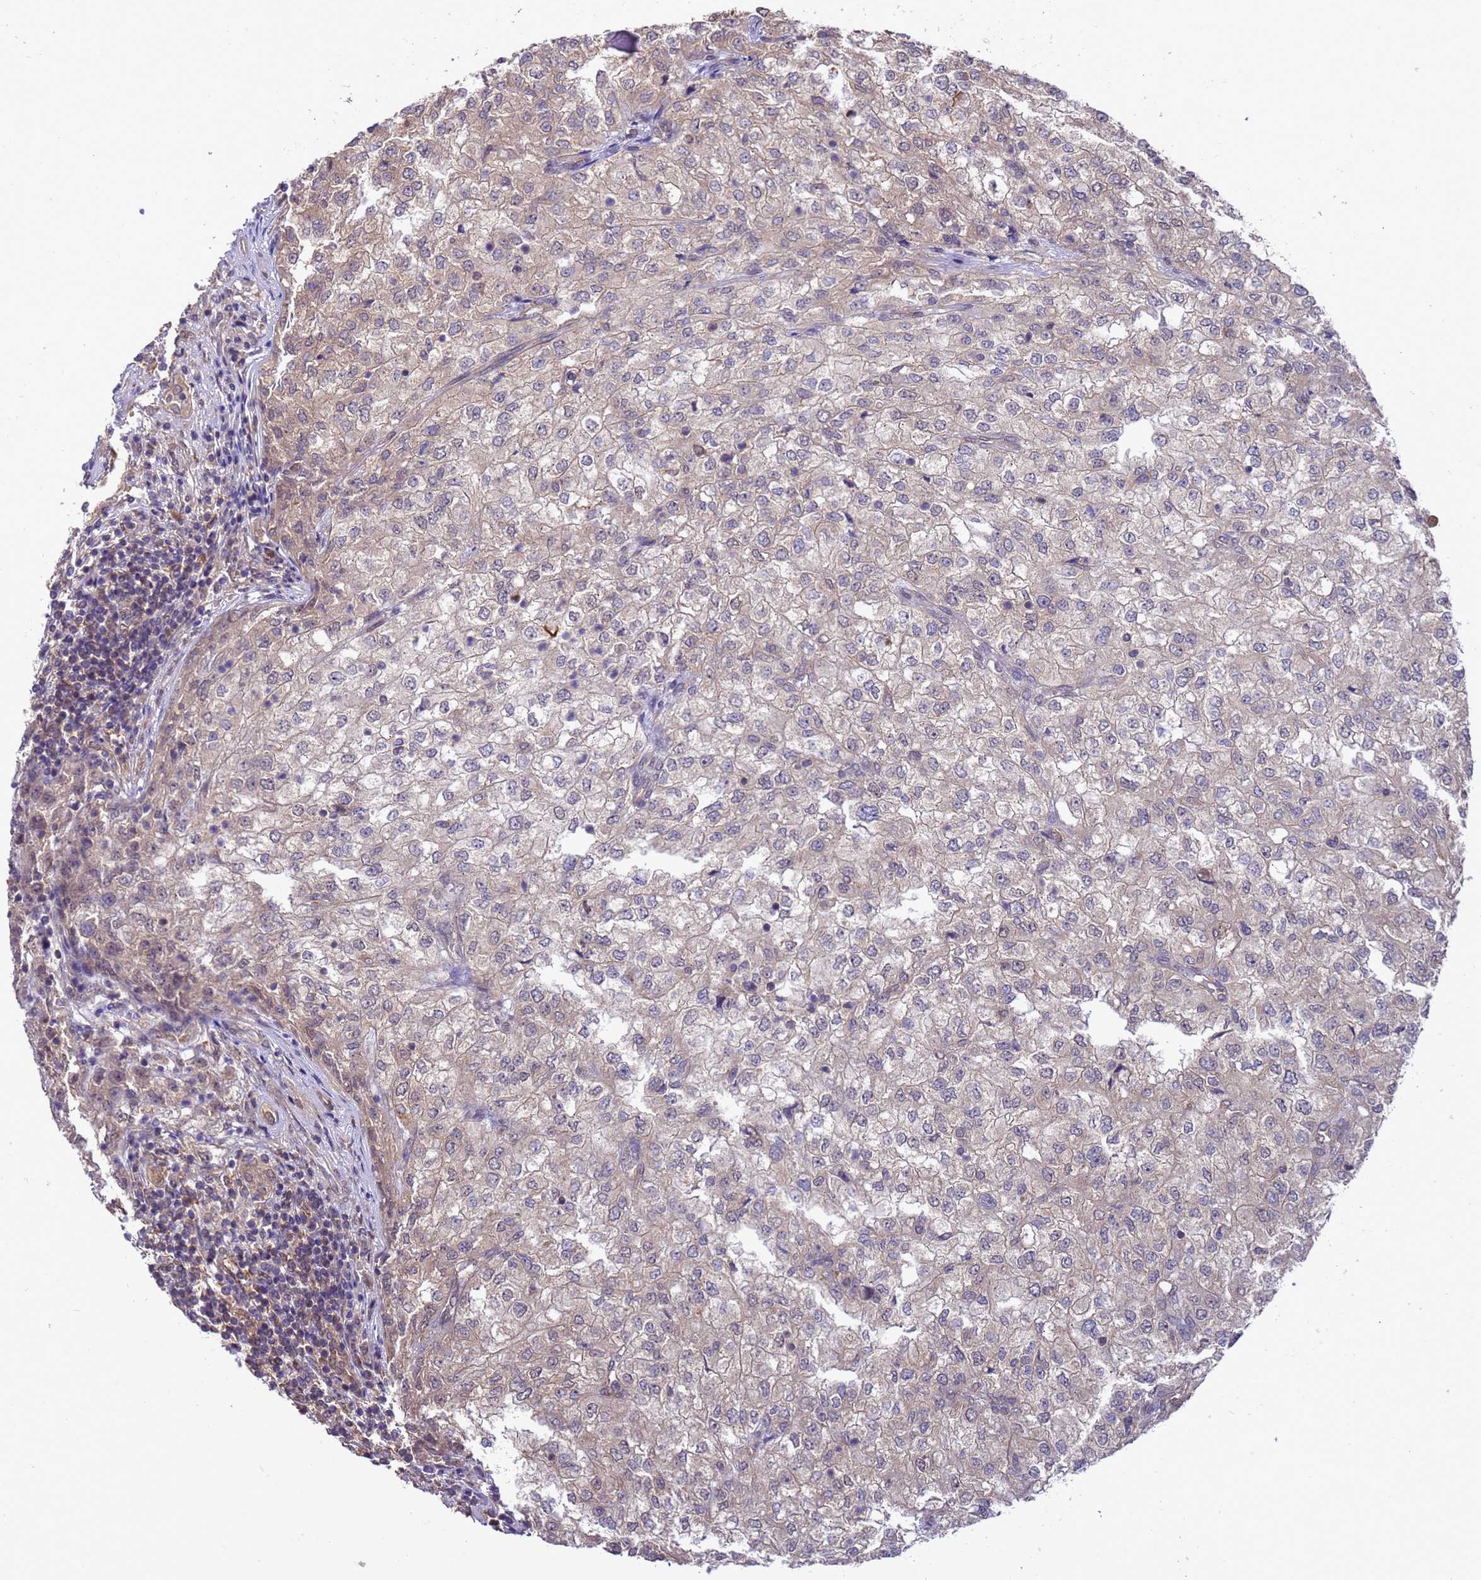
{"staining": {"intensity": "negative", "quantity": "none", "location": "none"}, "tissue": "renal cancer", "cell_type": "Tumor cells", "image_type": "cancer", "snomed": [{"axis": "morphology", "description": "Adenocarcinoma, NOS"}, {"axis": "topography", "description": "Kidney"}], "caption": "This is an immunohistochemistry micrograph of adenocarcinoma (renal). There is no staining in tumor cells.", "gene": "ZFP69B", "patient": {"sex": "female", "age": 54}}